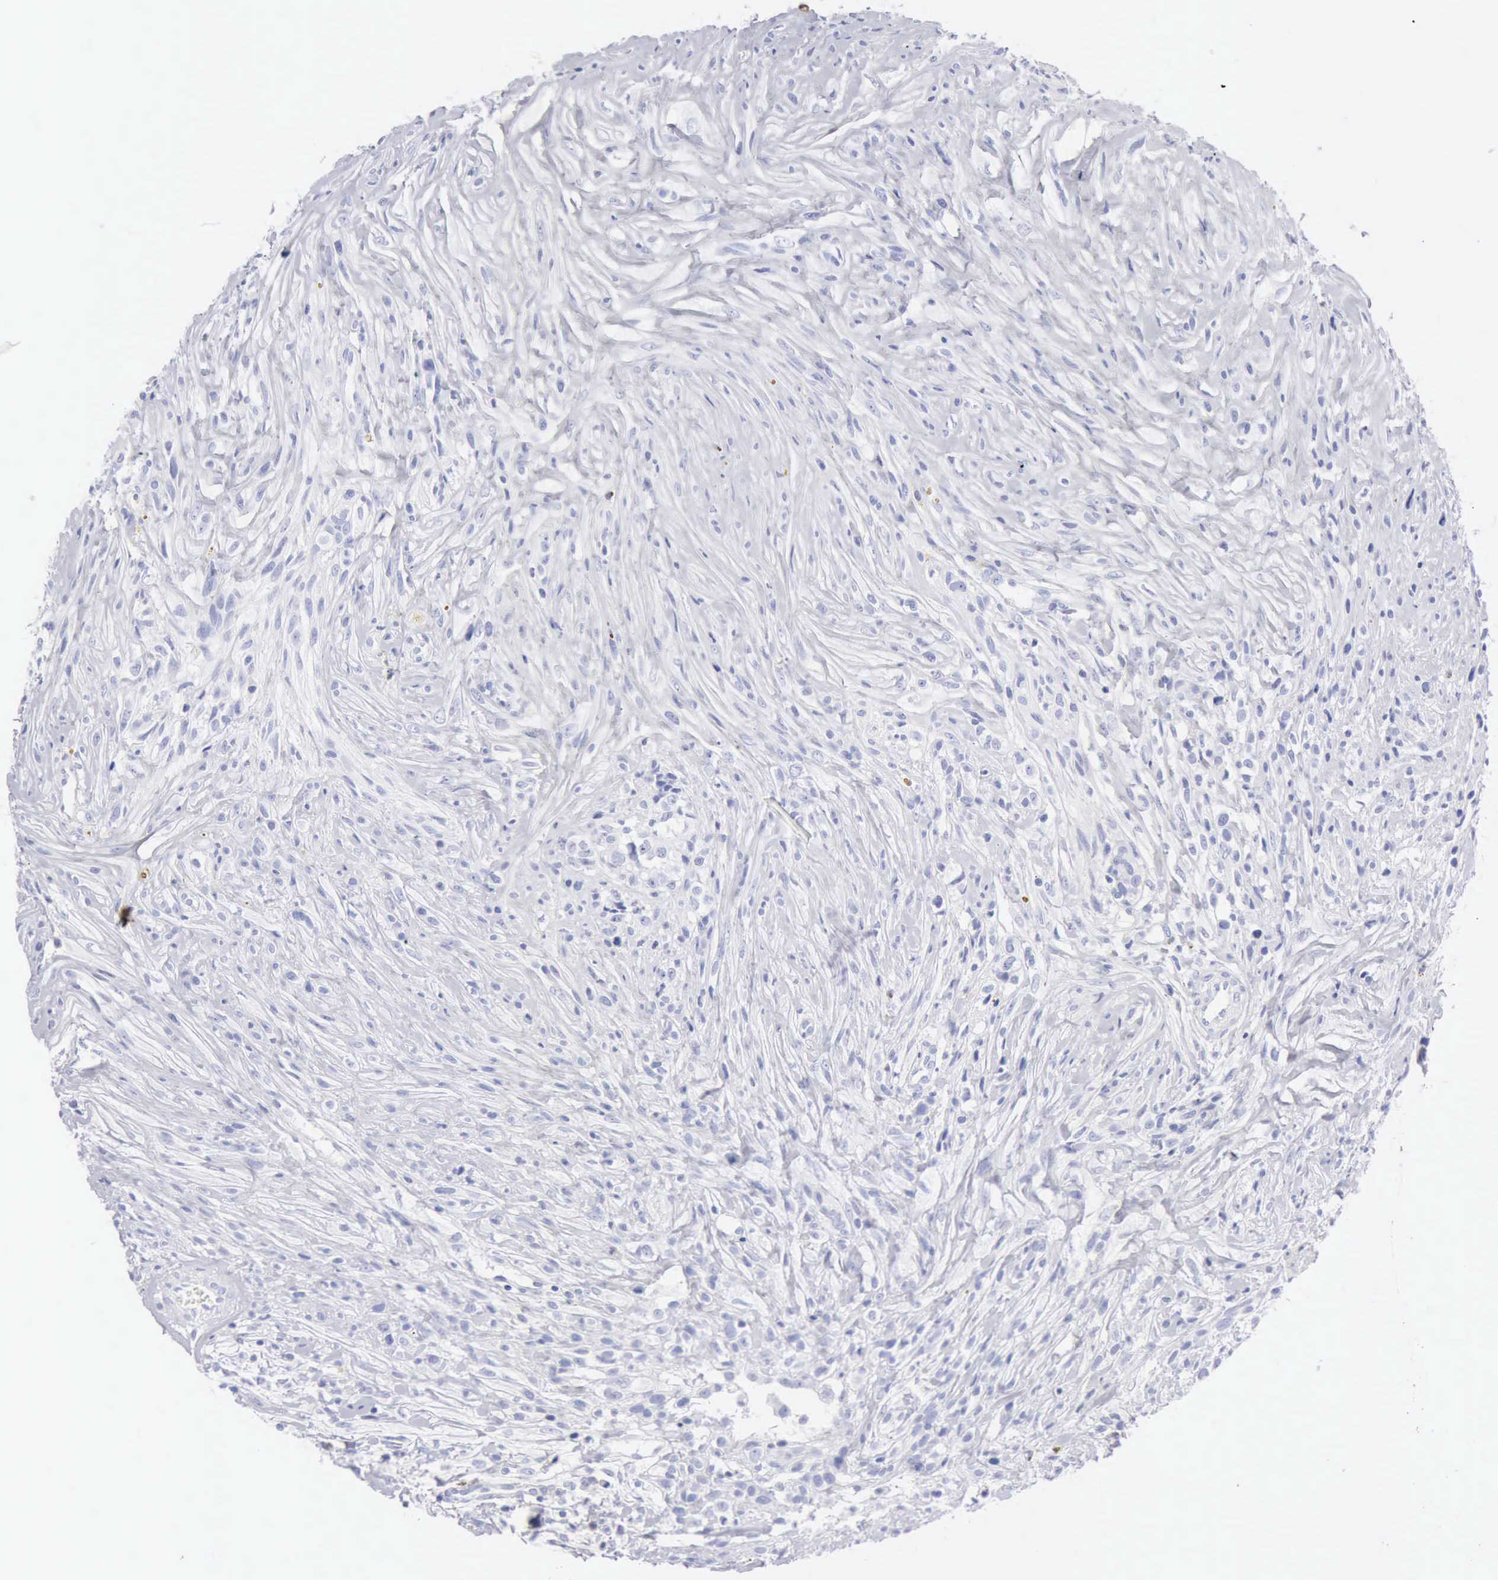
{"staining": {"intensity": "negative", "quantity": "none", "location": "none"}, "tissue": "glioma", "cell_type": "Tumor cells", "image_type": "cancer", "snomed": [{"axis": "morphology", "description": "Glioma, malignant, High grade"}, {"axis": "topography", "description": "Brain"}], "caption": "The immunohistochemistry photomicrograph has no significant expression in tumor cells of glioma tissue.", "gene": "KRT10", "patient": {"sex": "male", "age": 66}}